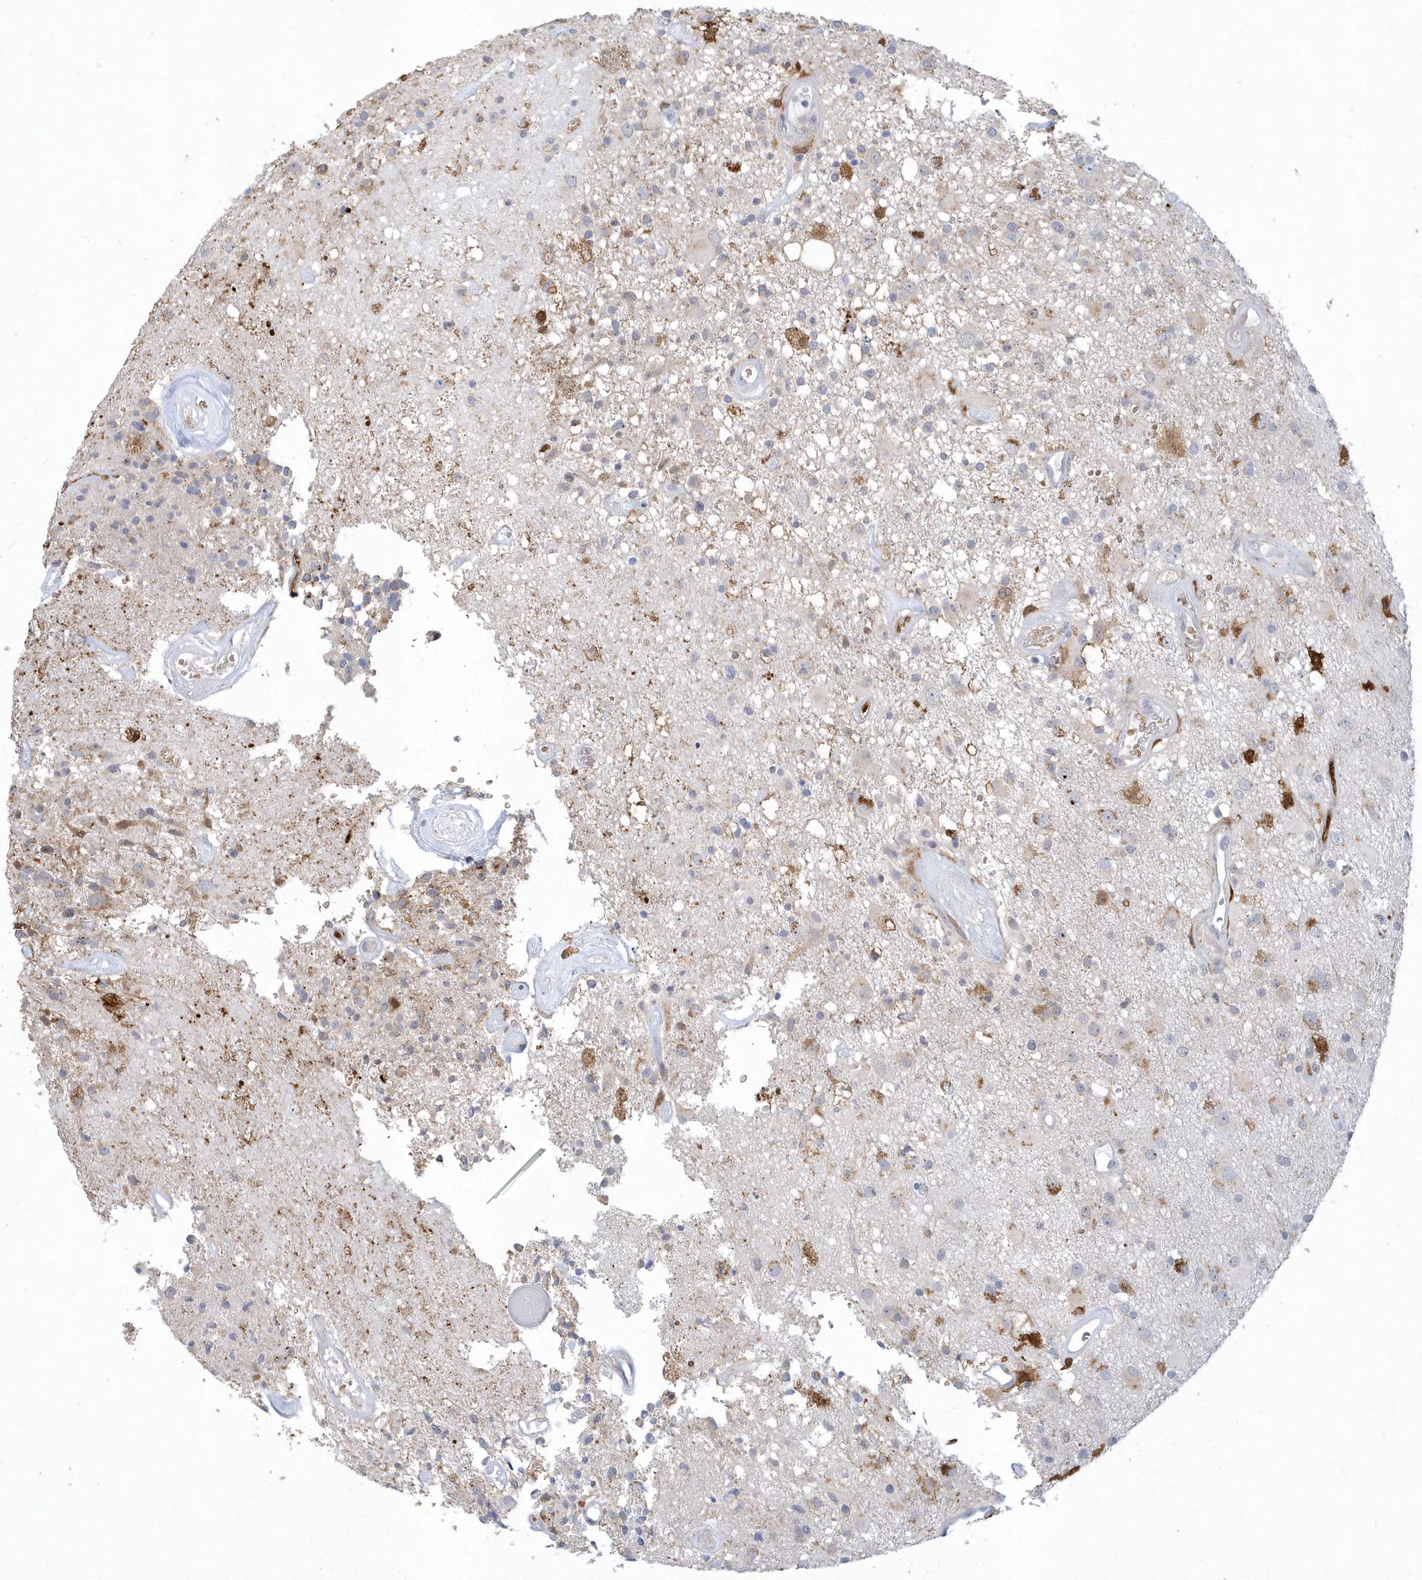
{"staining": {"intensity": "negative", "quantity": "none", "location": "none"}, "tissue": "glioma", "cell_type": "Tumor cells", "image_type": "cancer", "snomed": [{"axis": "morphology", "description": "Glioma, malignant, High grade"}, {"axis": "morphology", "description": "Glioblastoma, NOS"}, {"axis": "topography", "description": "Brain"}], "caption": "Human glioma stained for a protein using immunohistochemistry reveals no positivity in tumor cells.", "gene": "TSPEAR", "patient": {"sex": "male", "age": 60}}